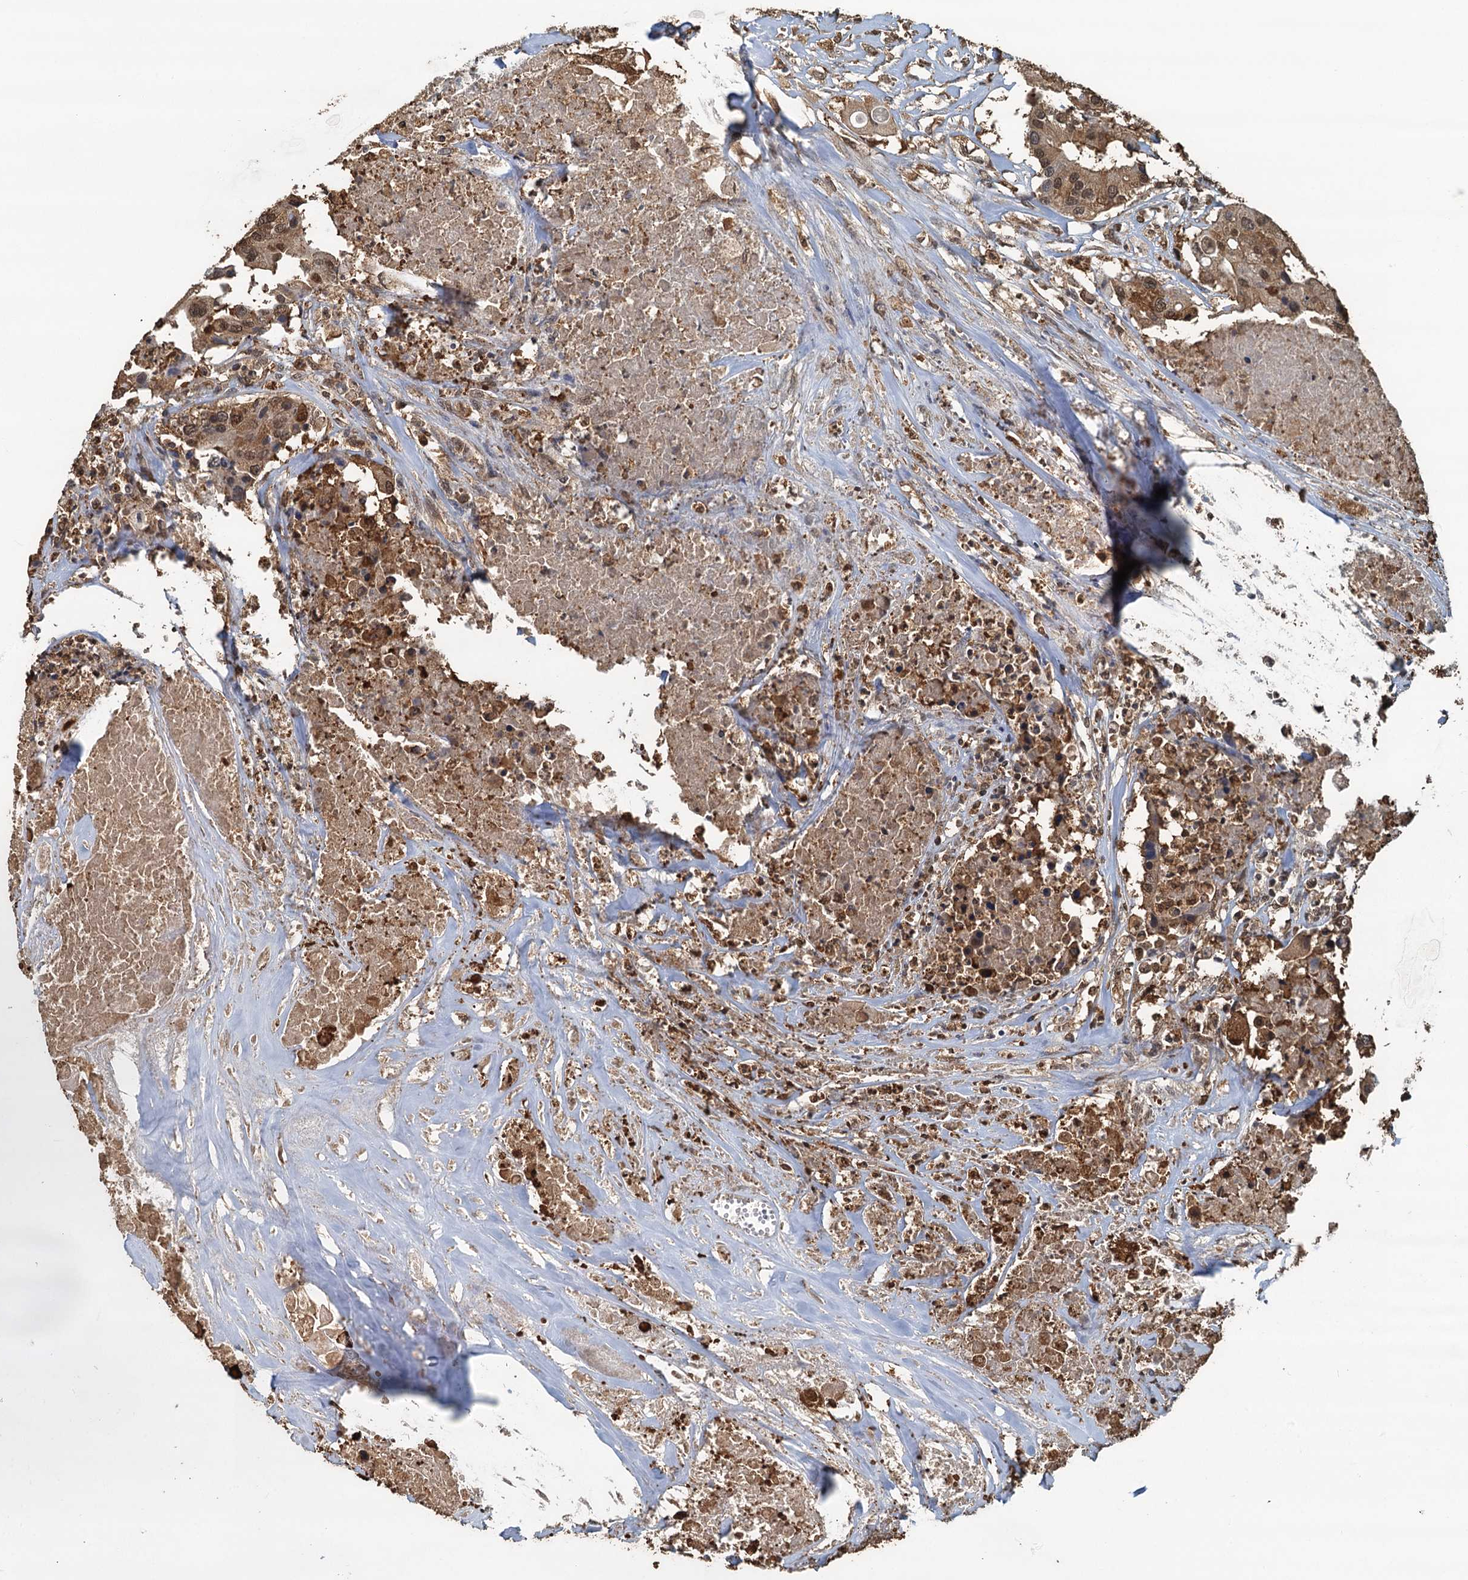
{"staining": {"intensity": "strong", "quantity": ">75%", "location": "cytoplasmic/membranous,nuclear"}, "tissue": "colorectal cancer", "cell_type": "Tumor cells", "image_type": "cancer", "snomed": [{"axis": "morphology", "description": "Adenocarcinoma, NOS"}, {"axis": "topography", "description": "Colon"}], "caption": "The immunohistochemical stain labels strong cytoplasmic/membranous and nuclear staining in tumor cells of colorectal cancer (adenocarcinoma) tissue.", "gene": "S100A6", "patient": {"sex": "male", "age": 77}}